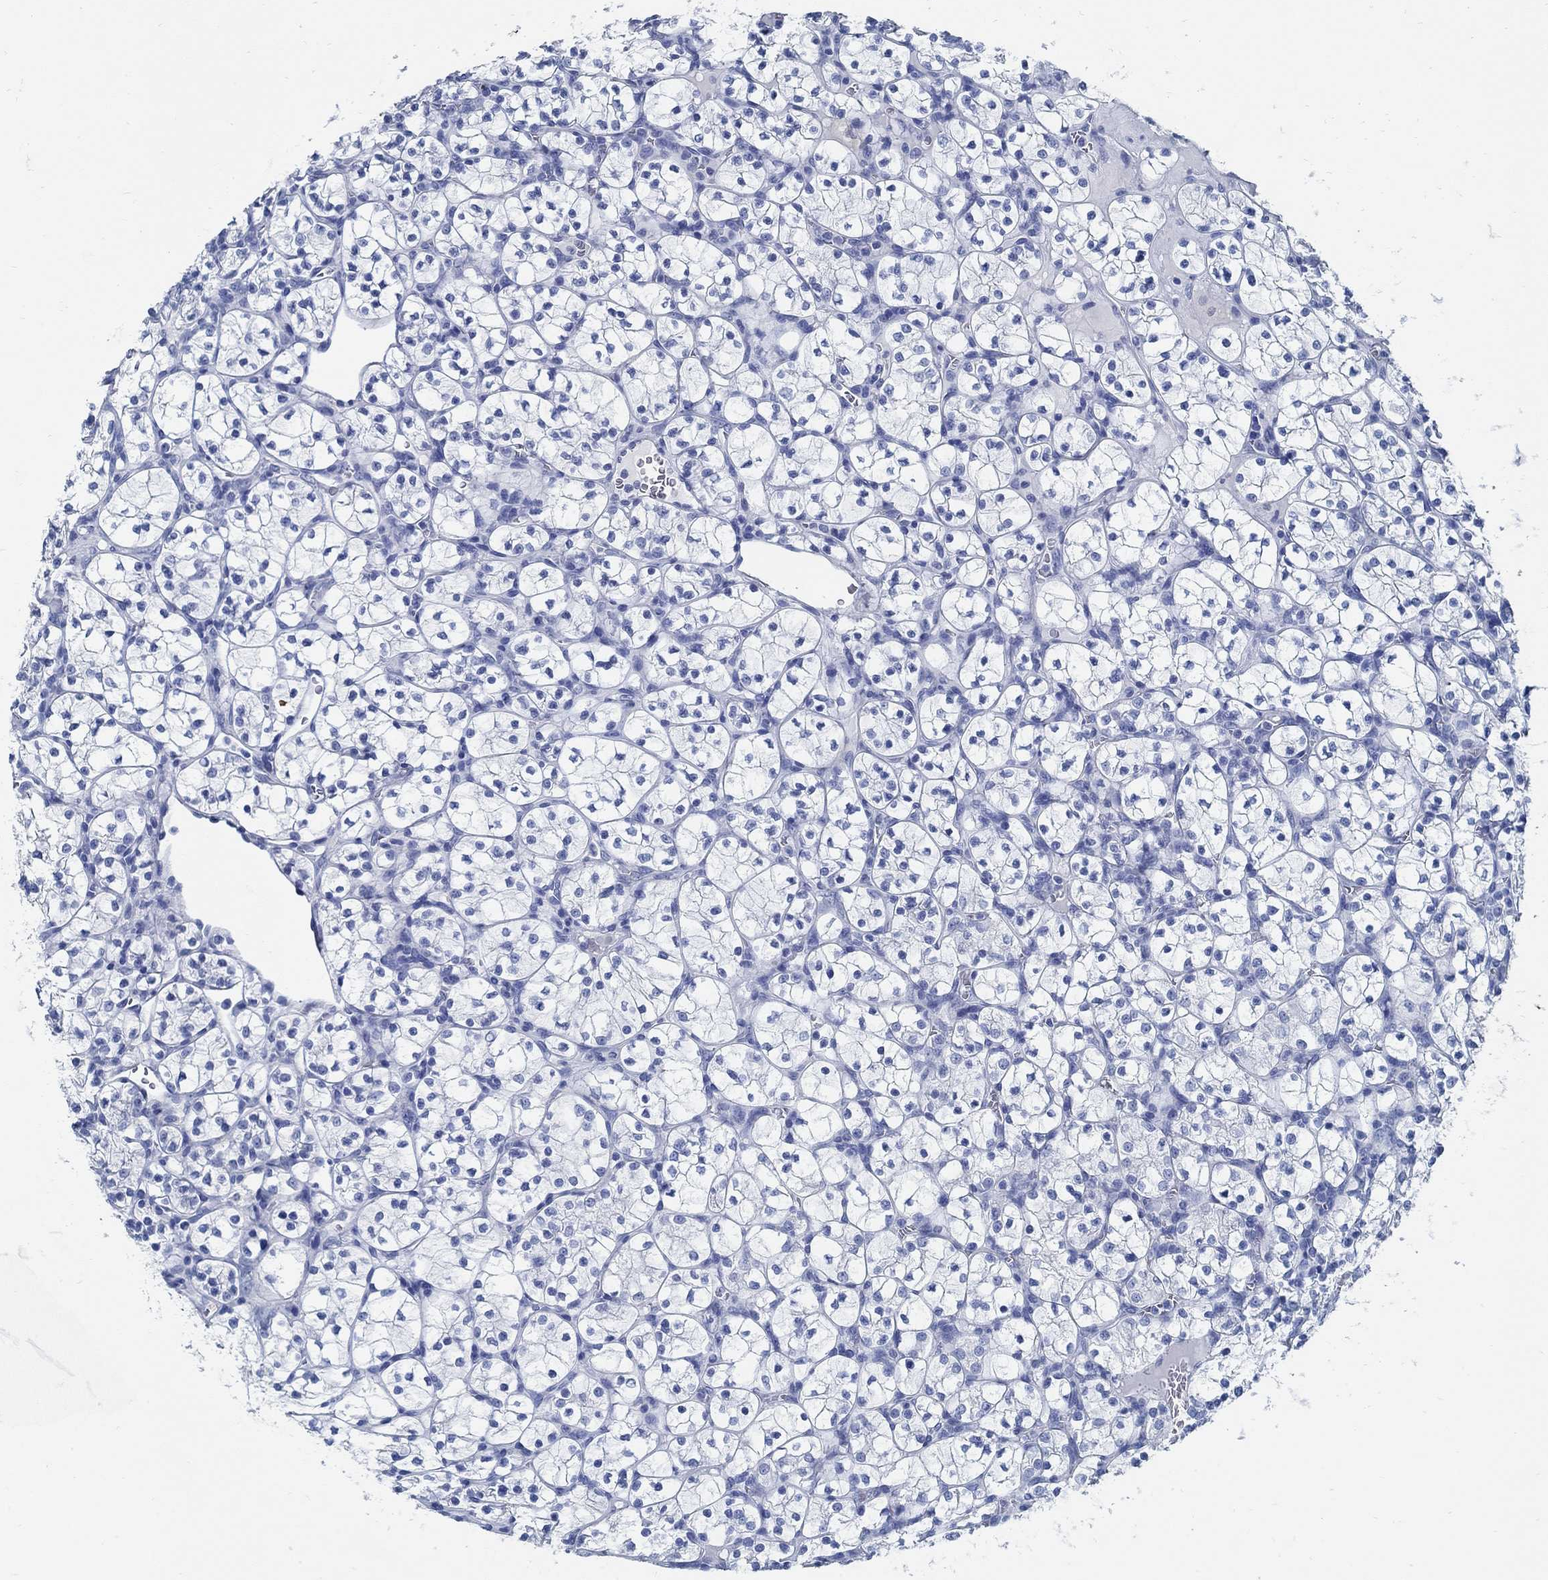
{"staining": {"intensity": "negative", "quantity": "none", "location": "none"}, "tissue": "renal cancer", "cell_type": "Tumor cells", "image_type": "cancer", "snomed": [{"axis": "morphology", "description": "Adenocarcinoma, NOS"}, {"axis": "topography", "description": "Kidney"}], "caption": "A photomicrograph of renal adenocarcinoma stained for a protein exhibits no brown staining in tumor cells.", "gene": "SLC45A1", "patient": {"sex": "female", "age": 89}}